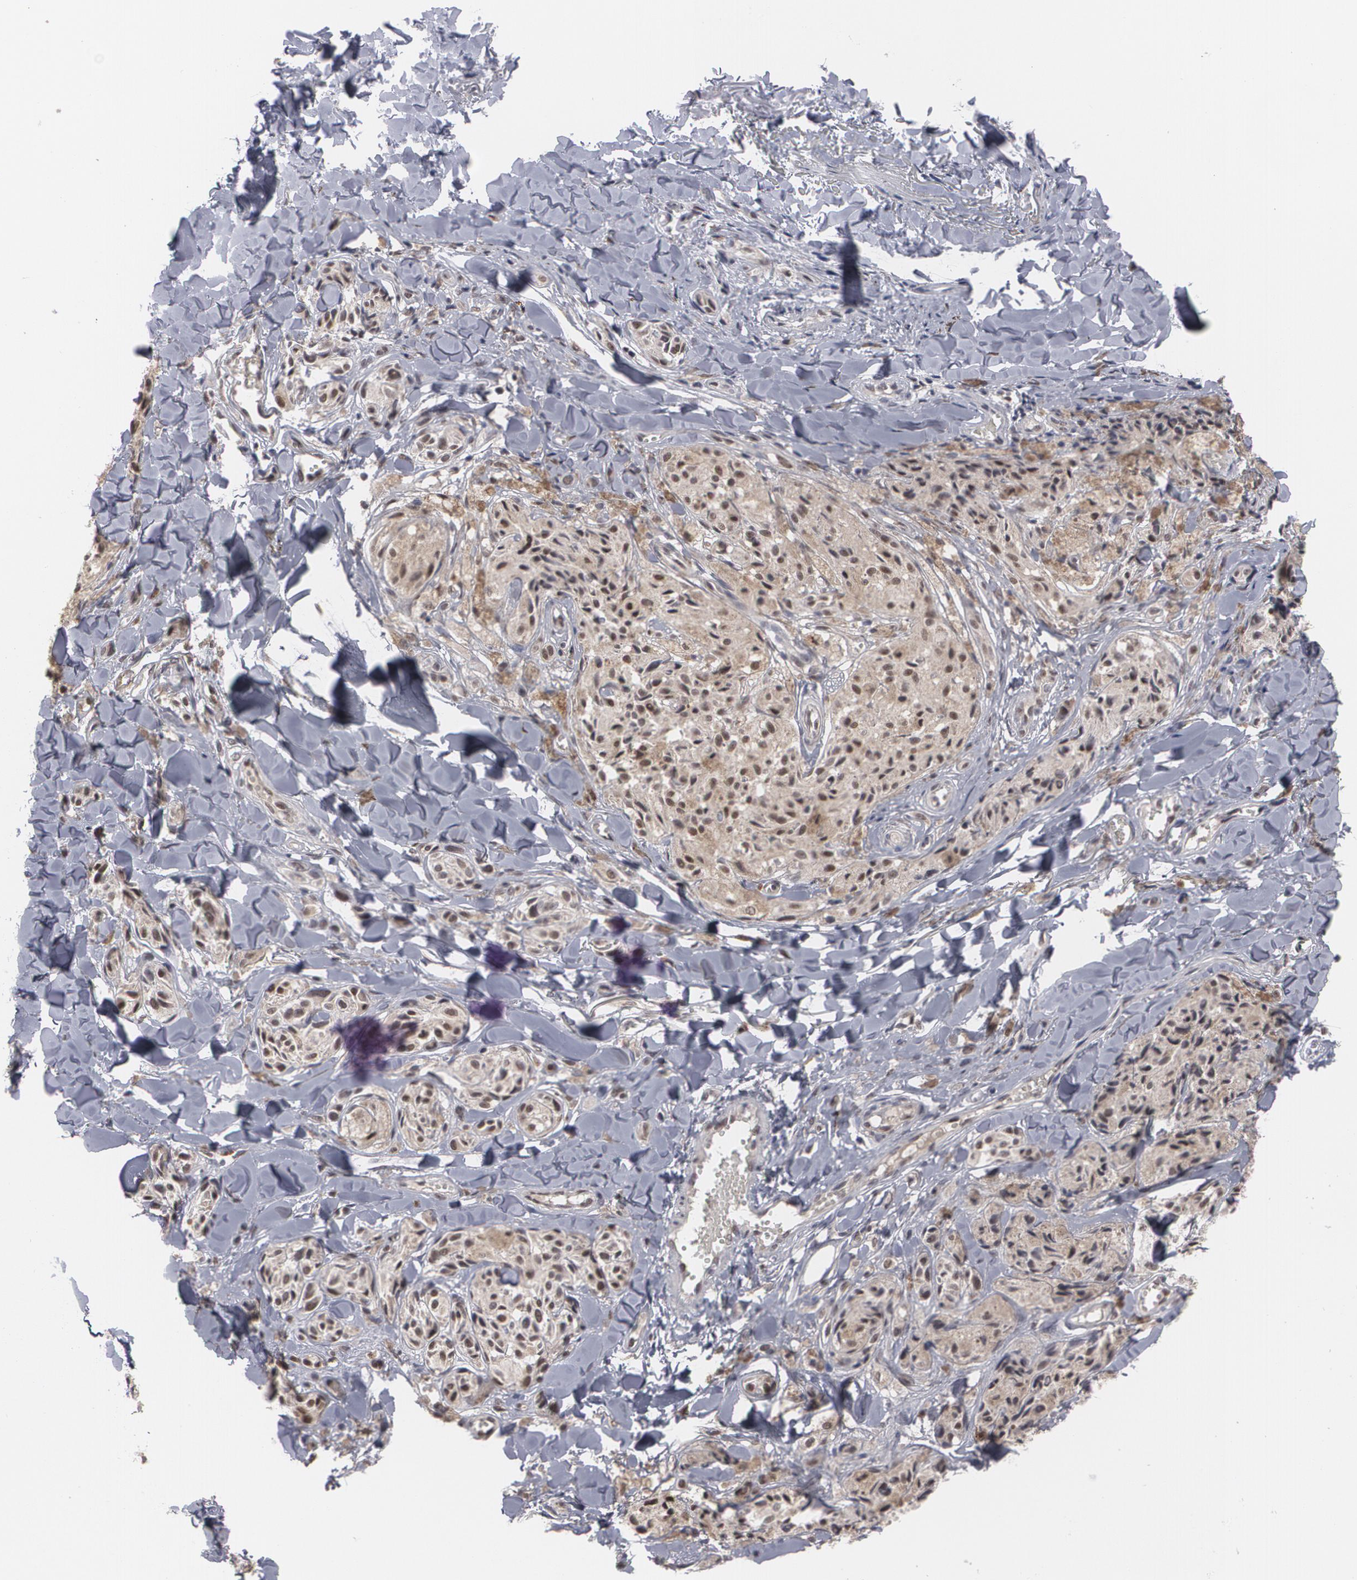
{"staining": {"intensity": "moderate", "quantity": ">75%", "location": "nuclear"}, "tissue": "melanoma", "cell_type": "Tumor cells", "image_type": "cancer", "snomed": [{"axis": "morphology", "description": "Malignant melanoma, Metastatic site"}, {"axis": "topography", "description": "Skin"}], "caption": "Melanoma stained with DAB (3,3'-diaminobenzidine) immunohistochemistry shows medium levels of moderate nuclear positivity in approximately >75% of tumor cells.", "gene": "INTS6", "patient": {"sex": "female", "age": 66}}